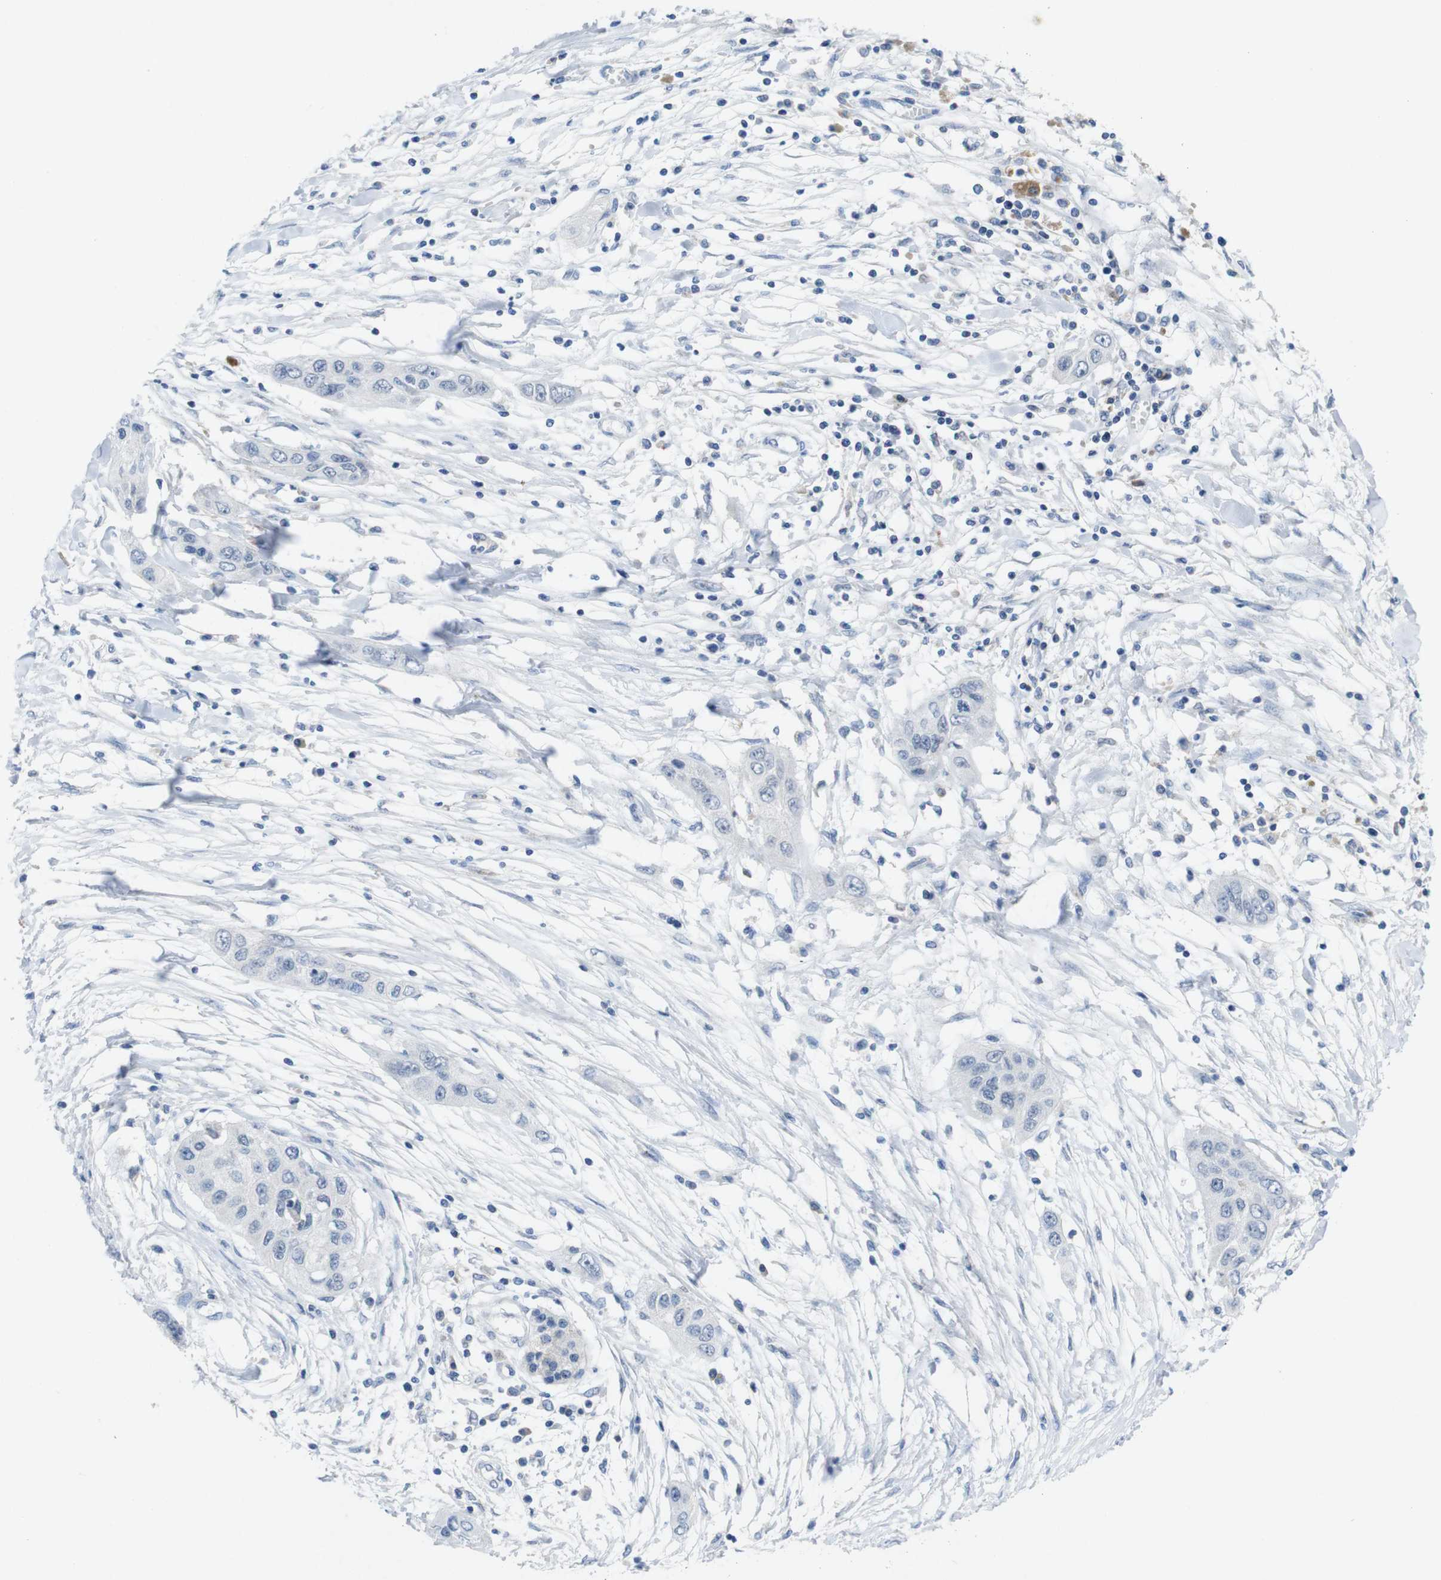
{"staining": {"intensity": "negative", "quantity": "none", "location": "none"}, "tissue": "pancreatic cancer", "cell_type": "Tumor cells", "image_type": "cancer", "snomed": [{"axis": "morphology", "description": "Adenocarcinoma, NOS"}, {"axis": "topography", "description": "Pancreas"}], "caption": "Pancreatic adenocarcinoma was stained to show a protein in brown. There is no significant expression in tumor cells.", "gene": "SLAMF7", "patient": {"sex": "female", "age": 70}}